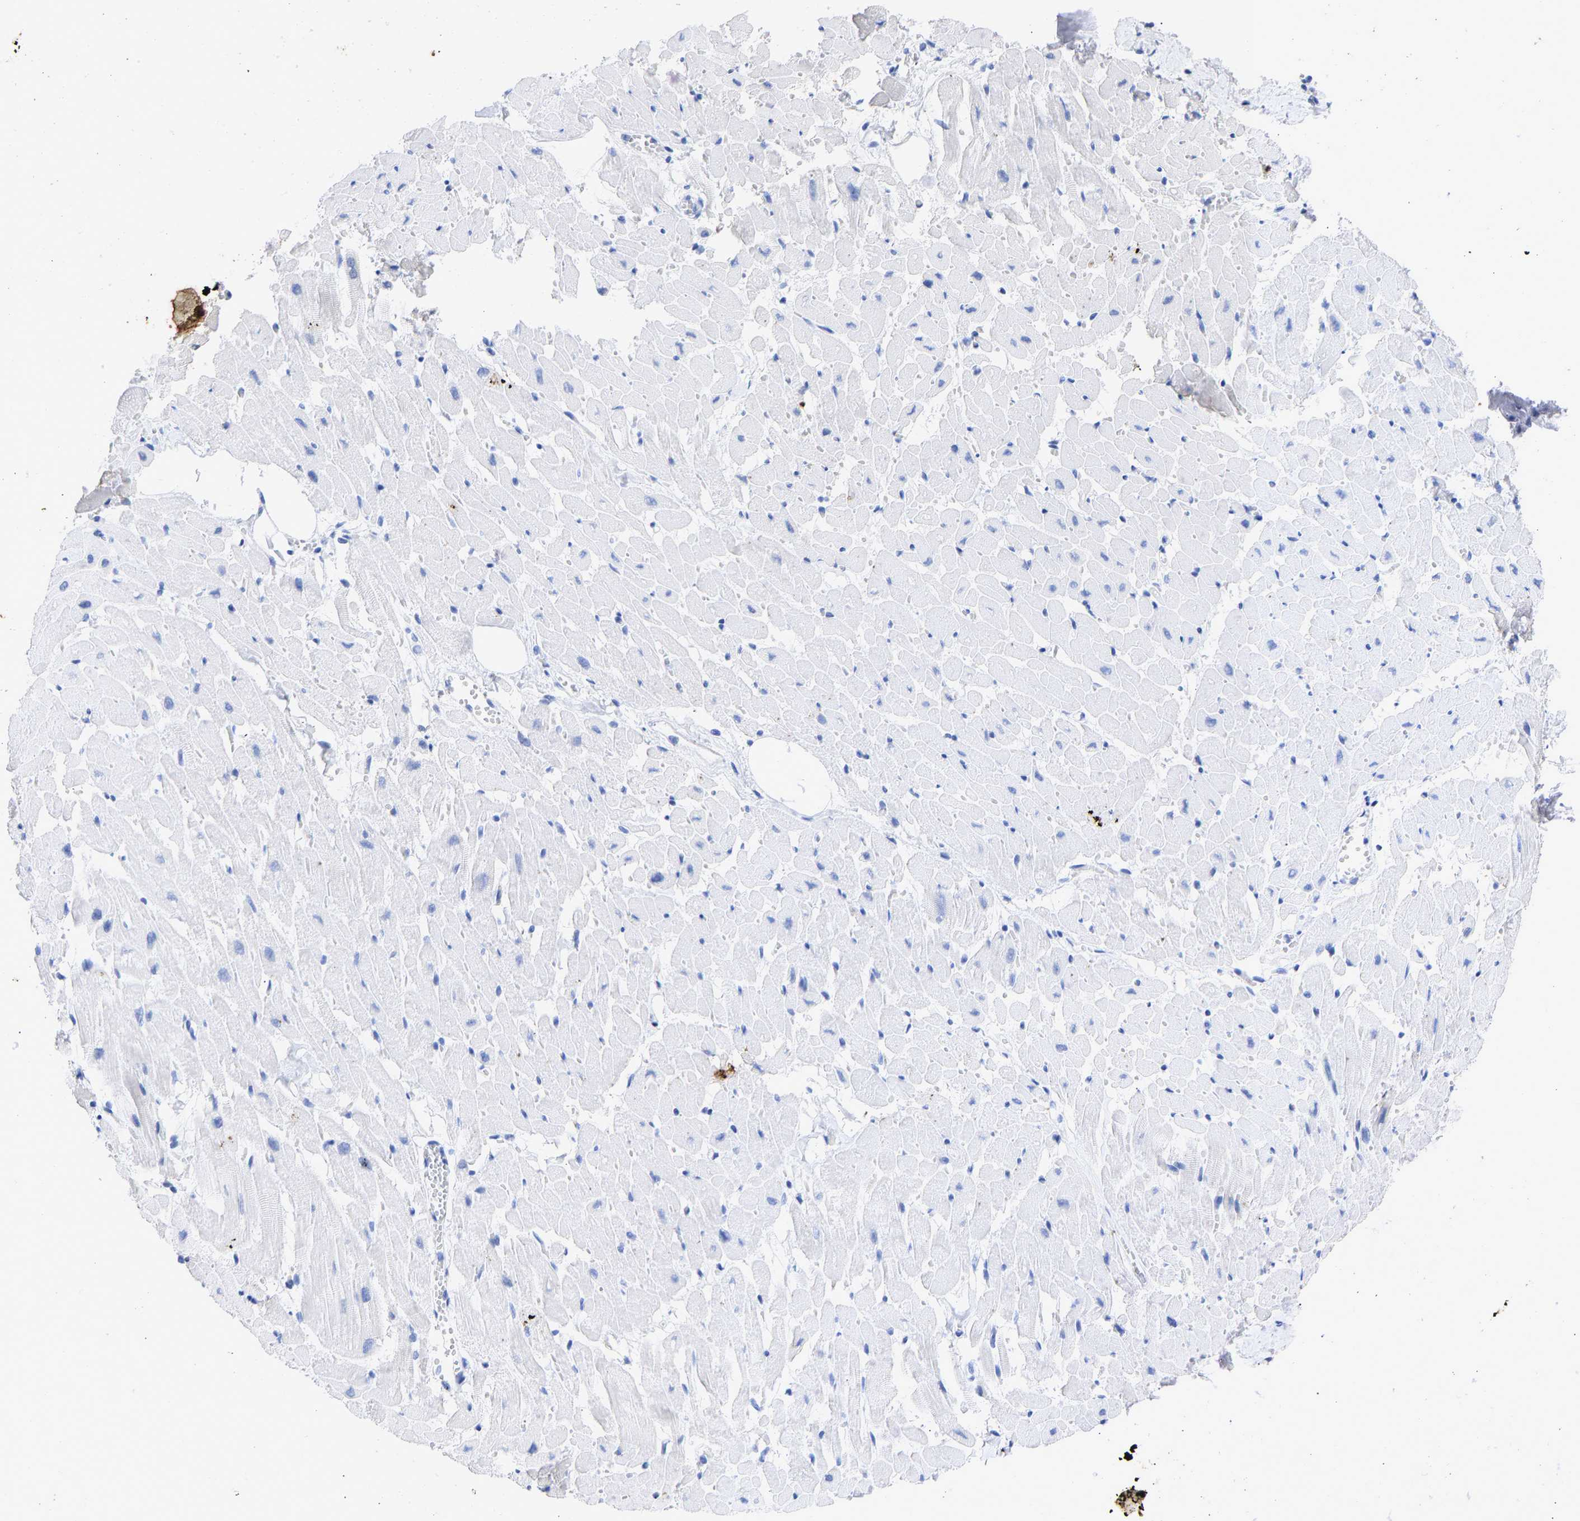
{"staining": {"intensity": "negative", "quantity": "none", "location": "none"}, "tissue": "heart muscle", "cell_type": "Cardiomyocytes", "image_type": "normal", "snomed": [{"axis": "morphology", "description": "Normal tissue, NOS"}, {"axis": "topography", "description": "Heart"}], "caption": "Immunohistochemistry photomicrograph of normal human heart muscle stained for a protein (brown), which reveals no staining in cardiomyocytes.", "gene": "KRT1", "patient": {"sex": "female", "age": 19}}